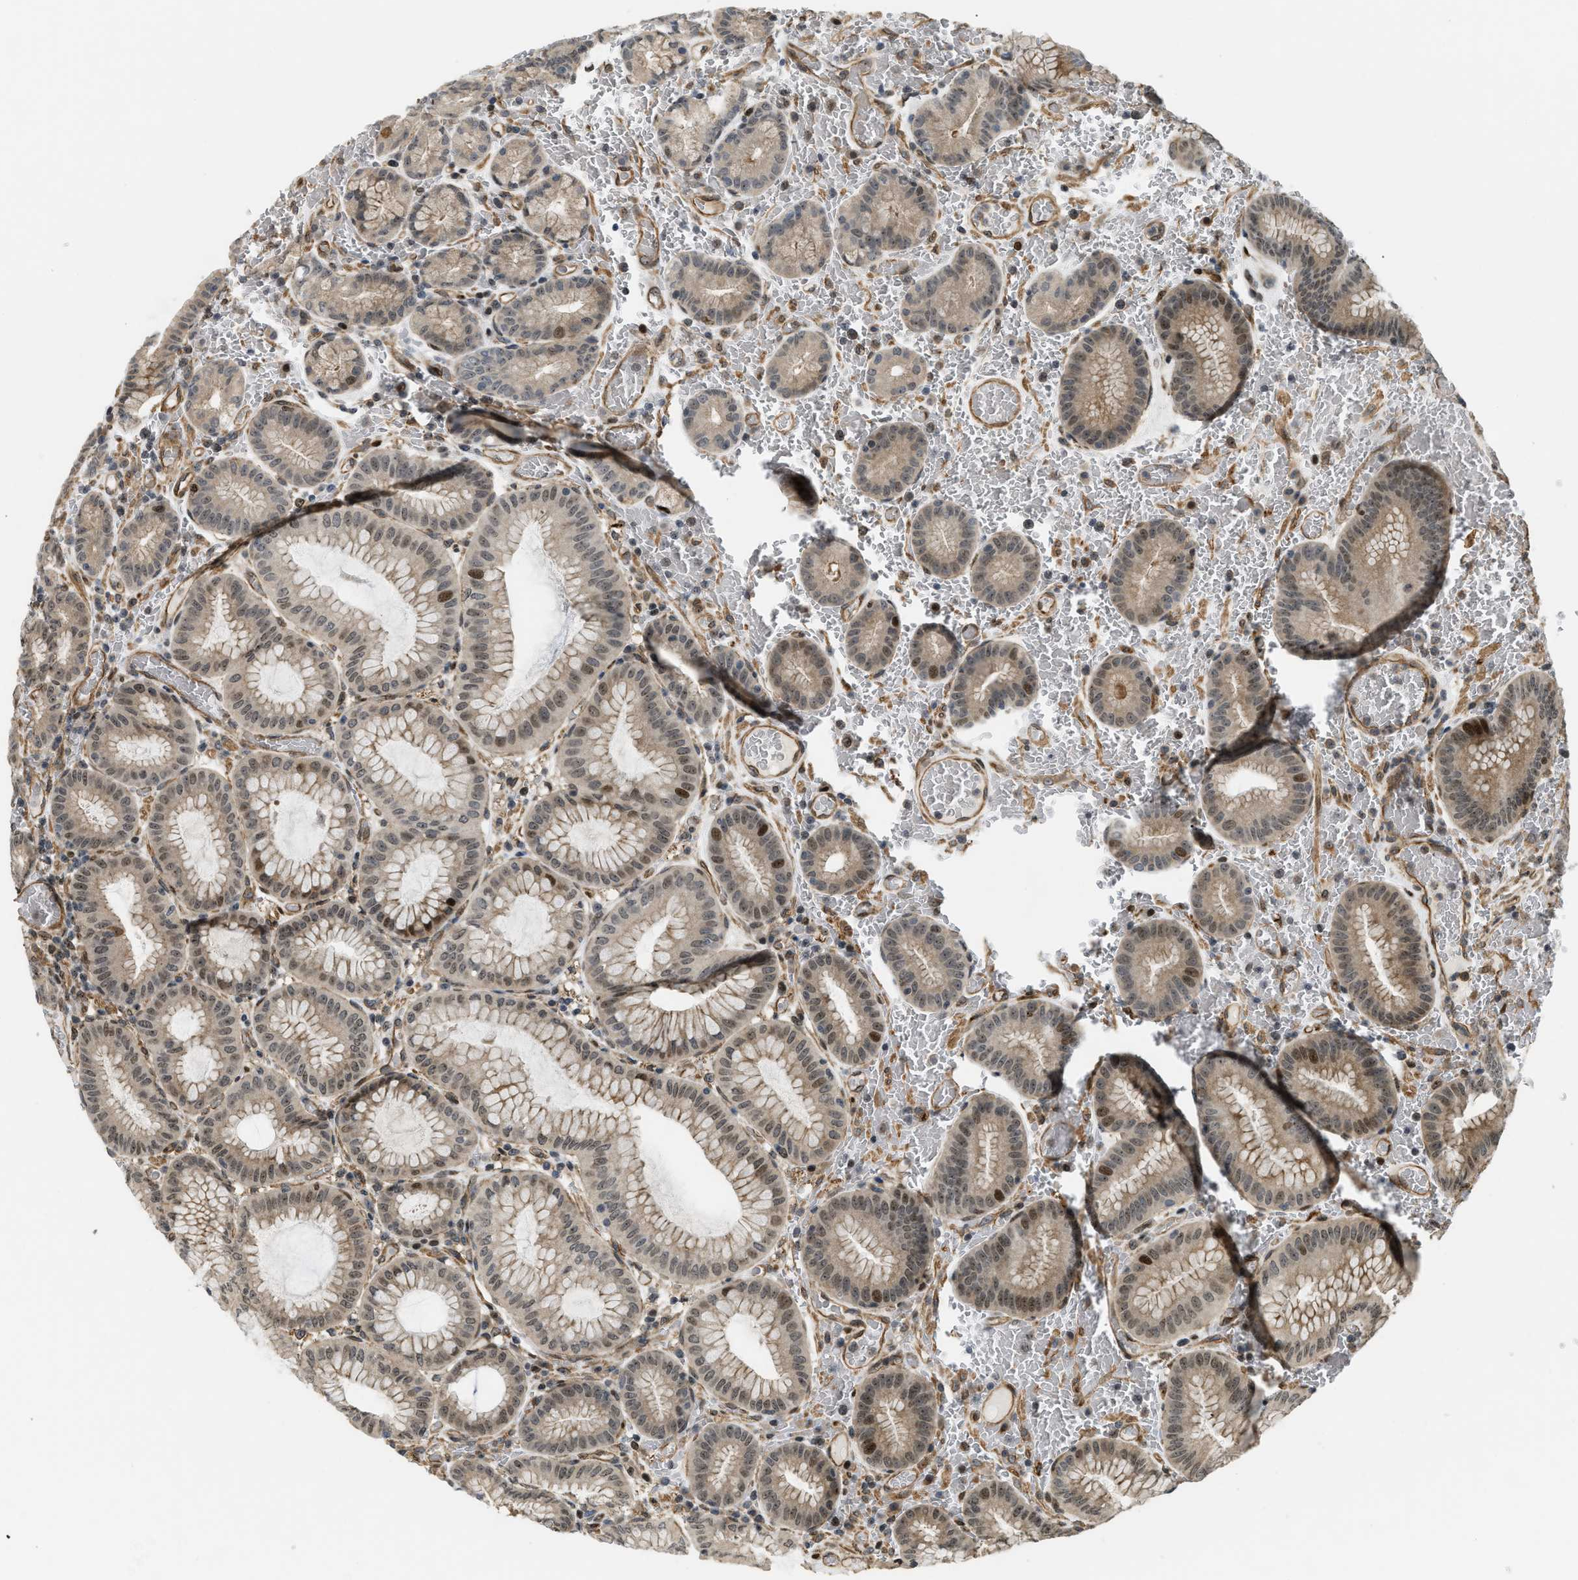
{"staining": {"intensity": "moderate", "quantity": "25%-75%", "location": "cytoplasmic/membranous,nuclear"}, "tissue": "stomach", "cell_type": "Glandular cells", "image_type": "normal", "snomed": [{"axis": "morphology", "description": "Normal tissue, NOS"}, {"axis": "morphology", "description": "Carcinoid, malignant, NOS"}, {"axis": "topography", "description": "Stomach, upper"}], "caption": "A micrograph of human stomach stained for a protein displays moderate cytoplasmic/membranous,nuclear brown staining in glandular cells. The protein is stained brown, and the nuclei are stained in blue (DAB (3,3'-diaminobenzidine) IHC with brightfield microscopy, high magnification).", "gene": "LTA4H", "patient": {"sex": "male", "age": 39}}